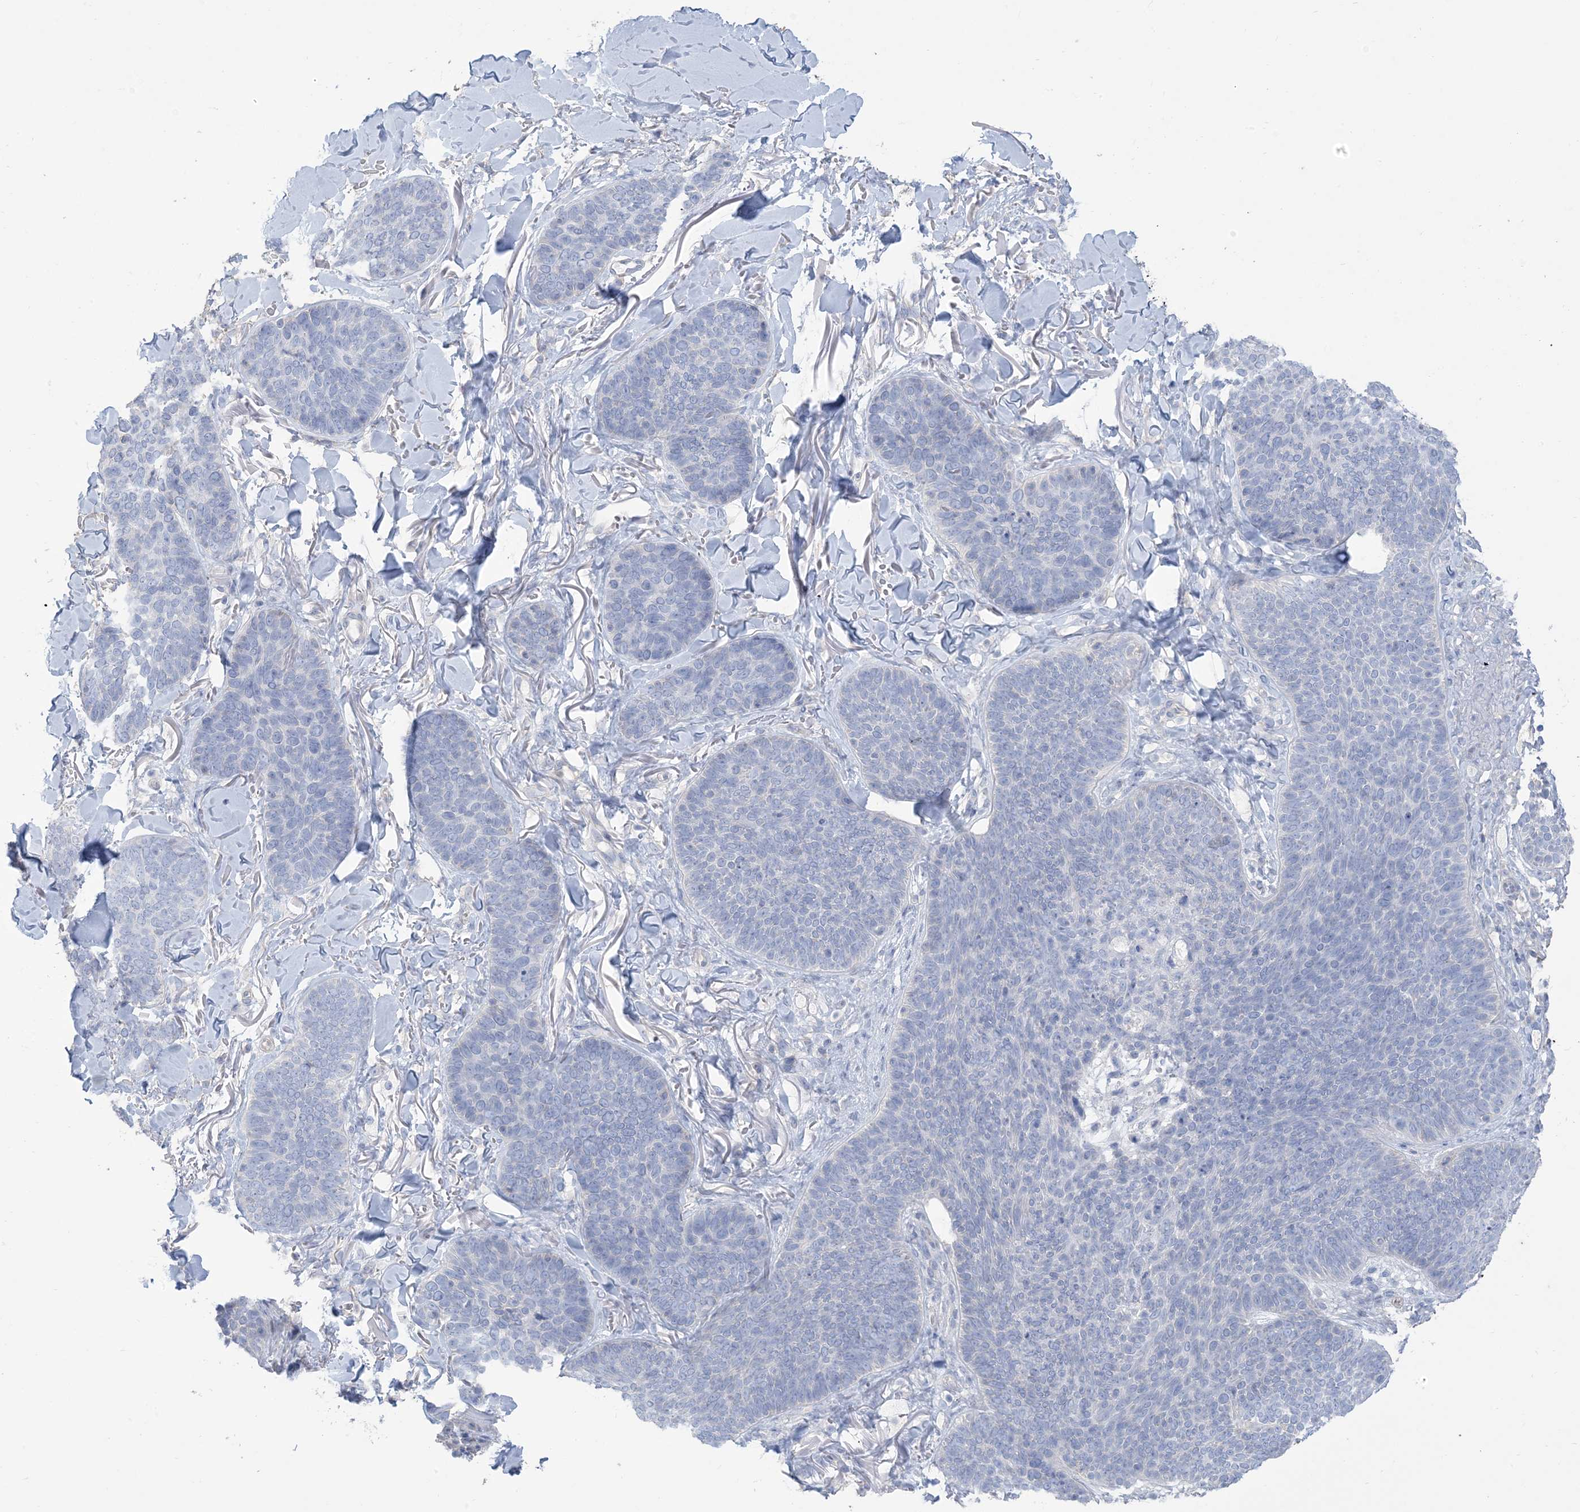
{"staining": {"intensity": "negative", "quantity": "none", "location": "none"}, "tissue": "skin cancer", "cell_type": "Tumor cells", "image_type": "cancer", "snomed": [{"axis": "morphology", "description": "Basal cell carcinoma"}, {"axis": "topography", "description": "Skin"}], "caption": "Histopathology image shows no protein staining in tumor cells of skin cancer tissue. The staining is performed using DAB brown chromogen with nuclei counter-stained in using hematoxylin.", "gene": "MTHFD2L", "patient": {"sex": "male", "age": 85}}